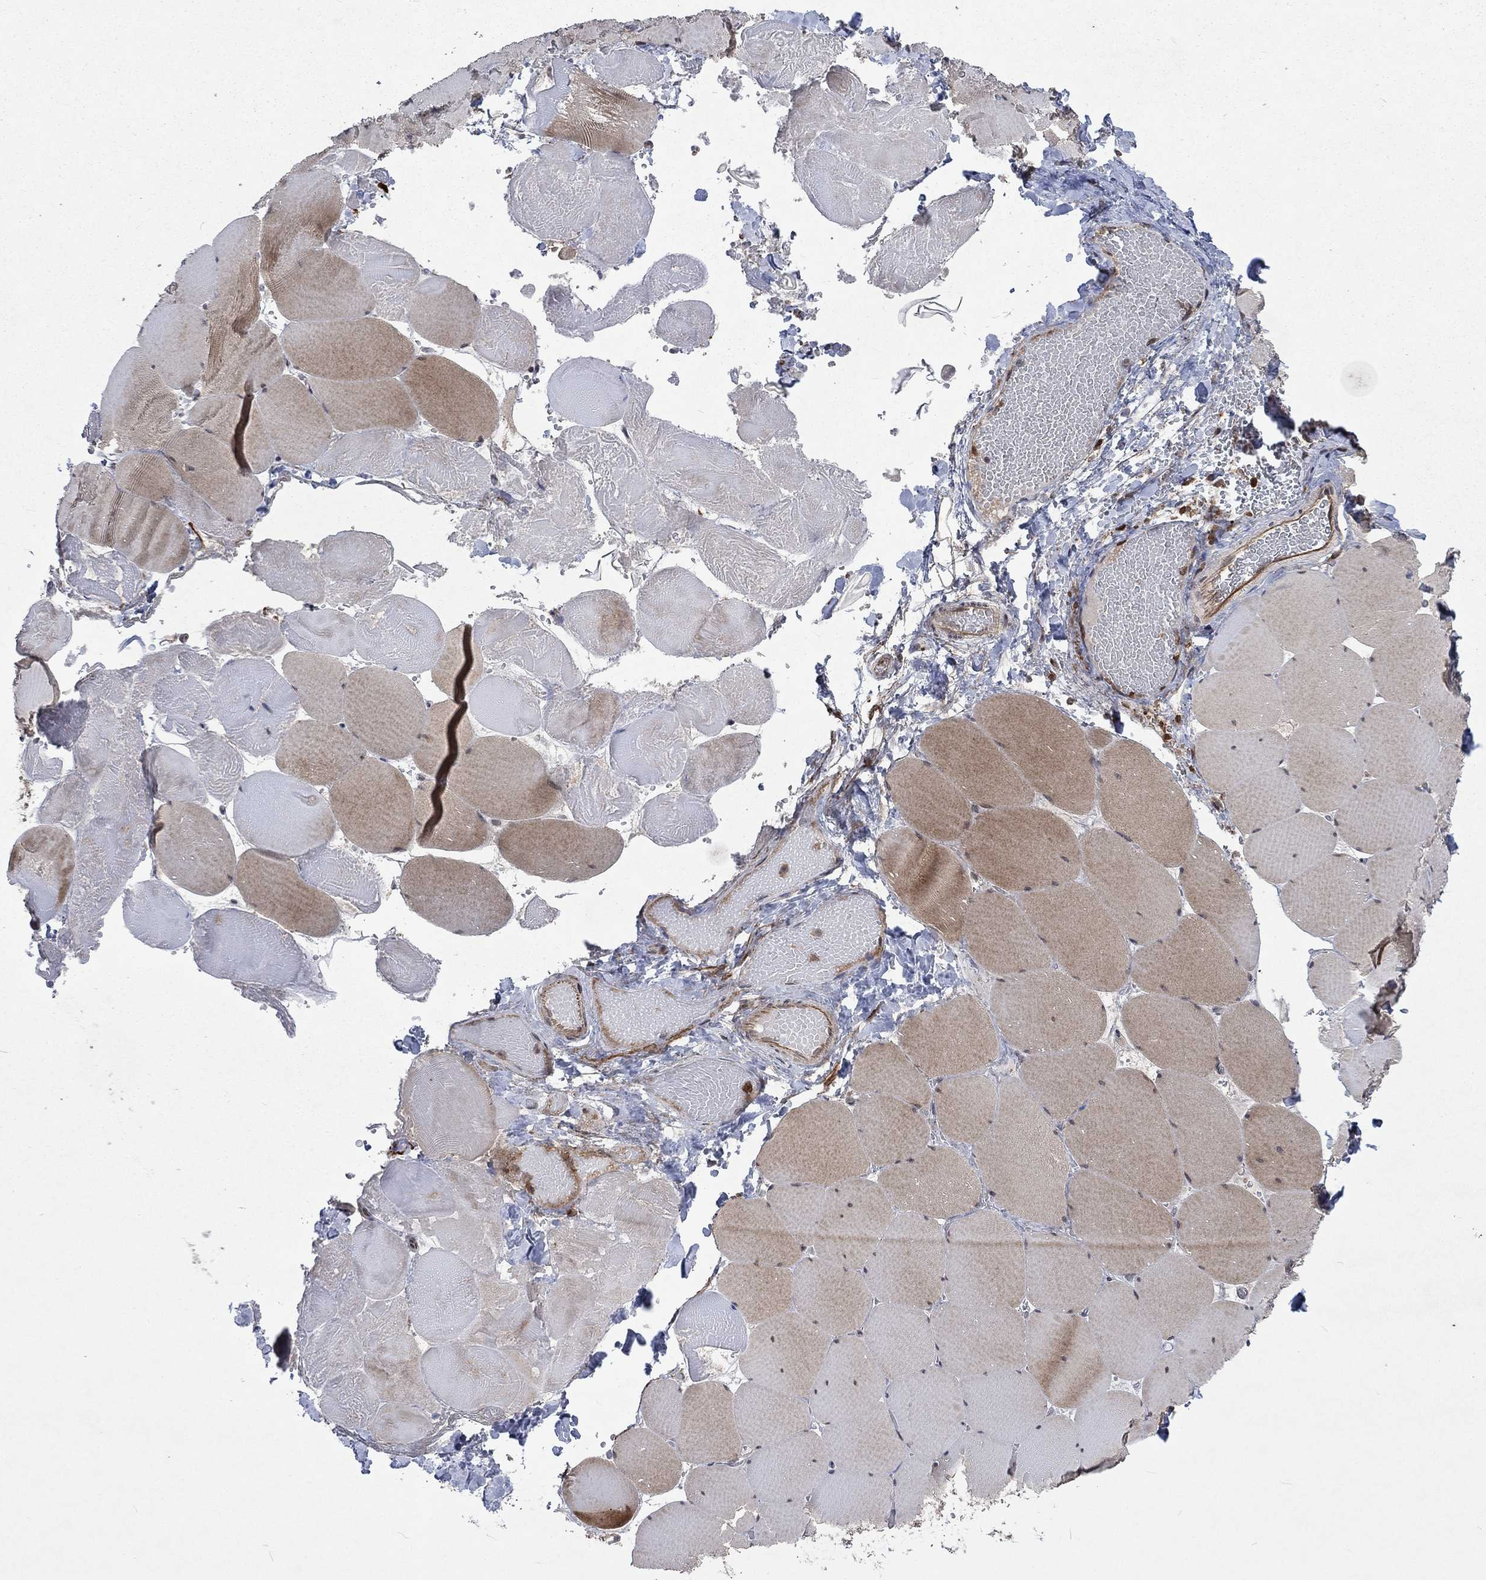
{"staining": {"intensity": "weak", "quantity": "25%-75%", "location": "cytoplasmic/membranous"}, "tissue": "skeletal muscle", "cell_type": "Myocytes", "image_type": "normal", "snomed": [{"axis": "morphology", "description": "Normal tissue, NOS"}, {"axis": "morphology", "description": "Malignant melanoma, Metastatic site"}, {"axis": "topography", "description": "Skeletal muscle"}], "caption": "This micrograph demonstrates IHC staining of benign human skeletal muscle, with low weak cytoplasmic/membranous staining in approximately 25%-75% of myocytes.", "gene": "PPP1R9A", "patient": {"sex": "male", "age": 50}}